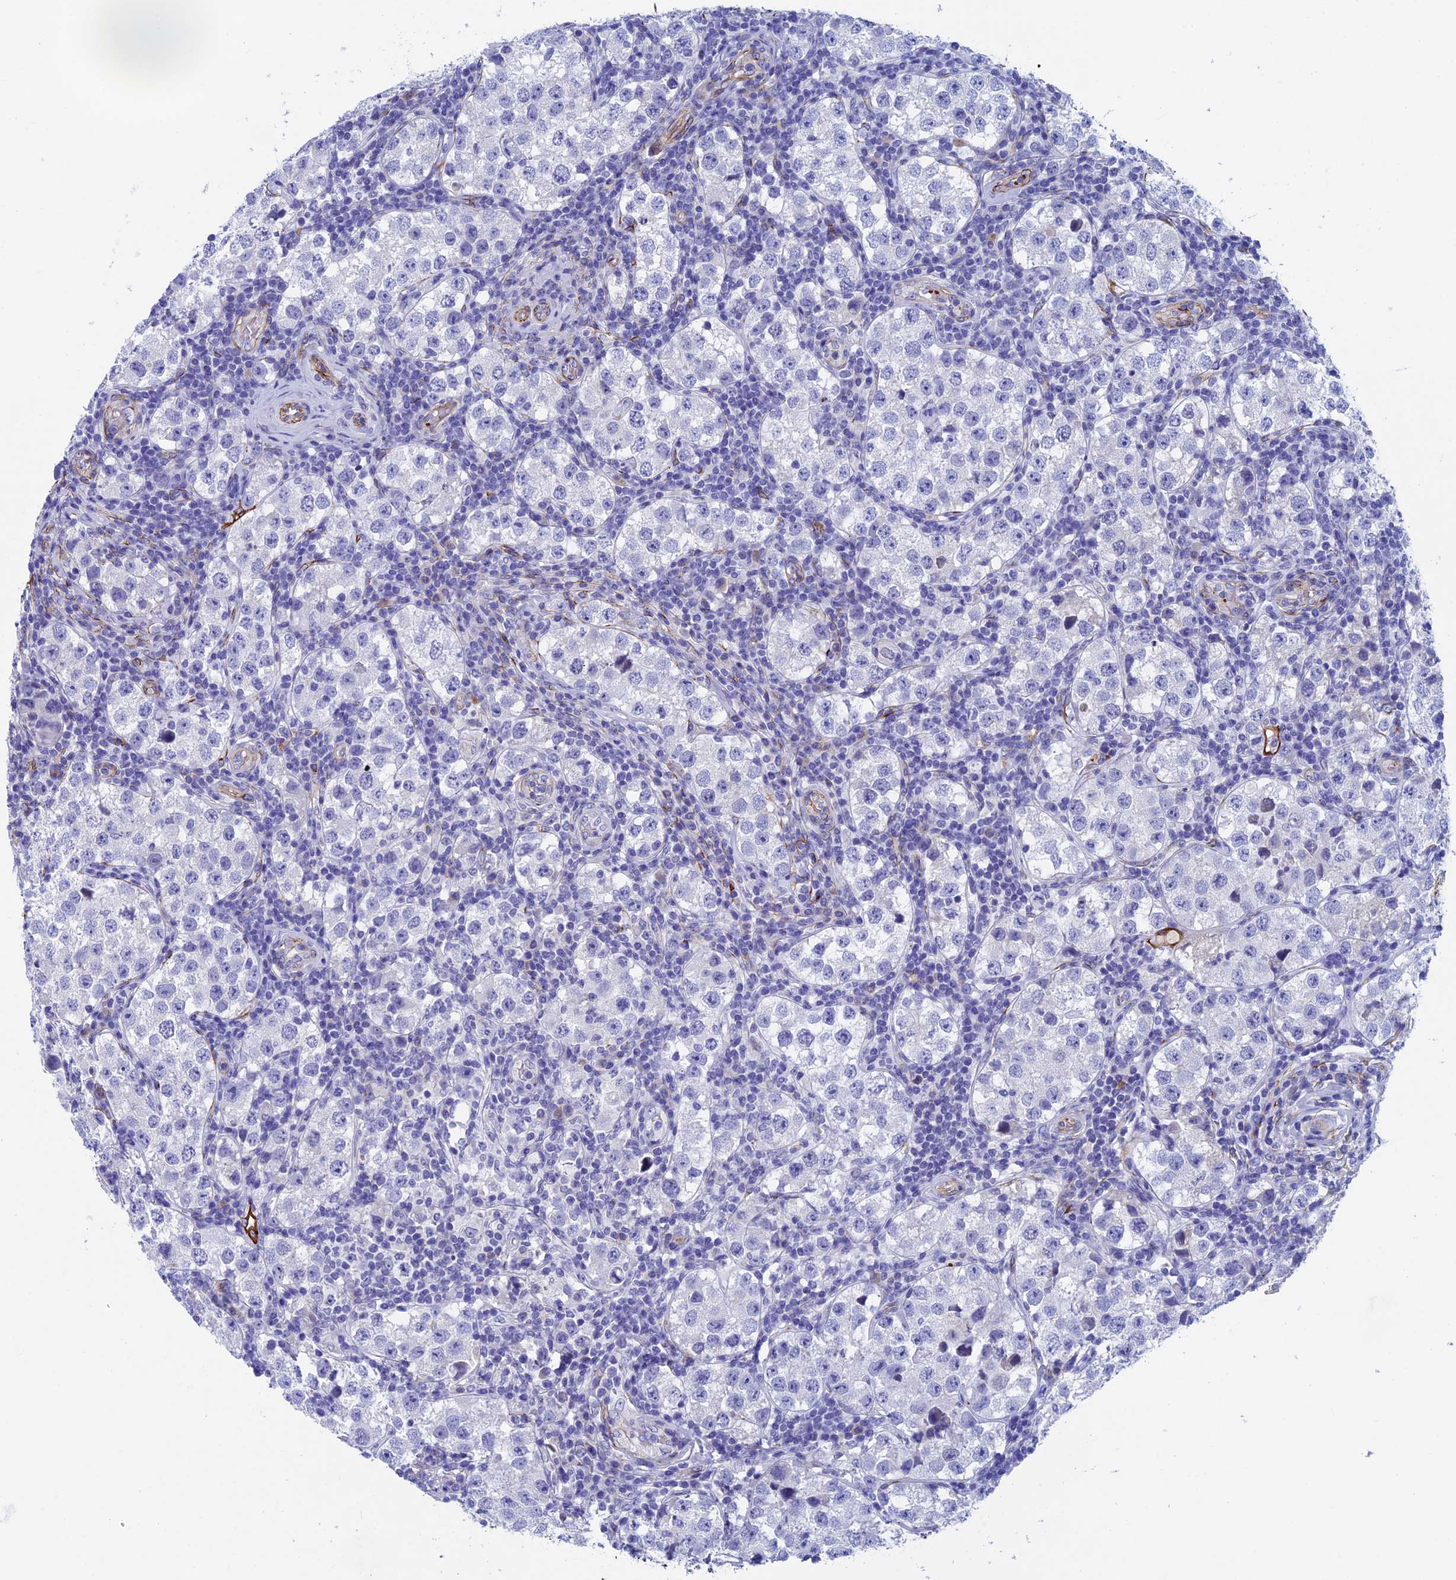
{"staining": {"intensity": "negative", "quantity": "none", "location": "none"}, "tissue": "testis cancer", "cell_type": "Tumor cells", "image_type": "cancer", "snomed": [{"axis": "morphology", "description": "Seminoma, NOS"}, {"axis": "topography", "description": "Testis"}], "caption": "Tumor cells show no significant protein expression in seminoma (testis).", "gene": "INSYN1", "patient": {"sex": "male", "age": 34}}